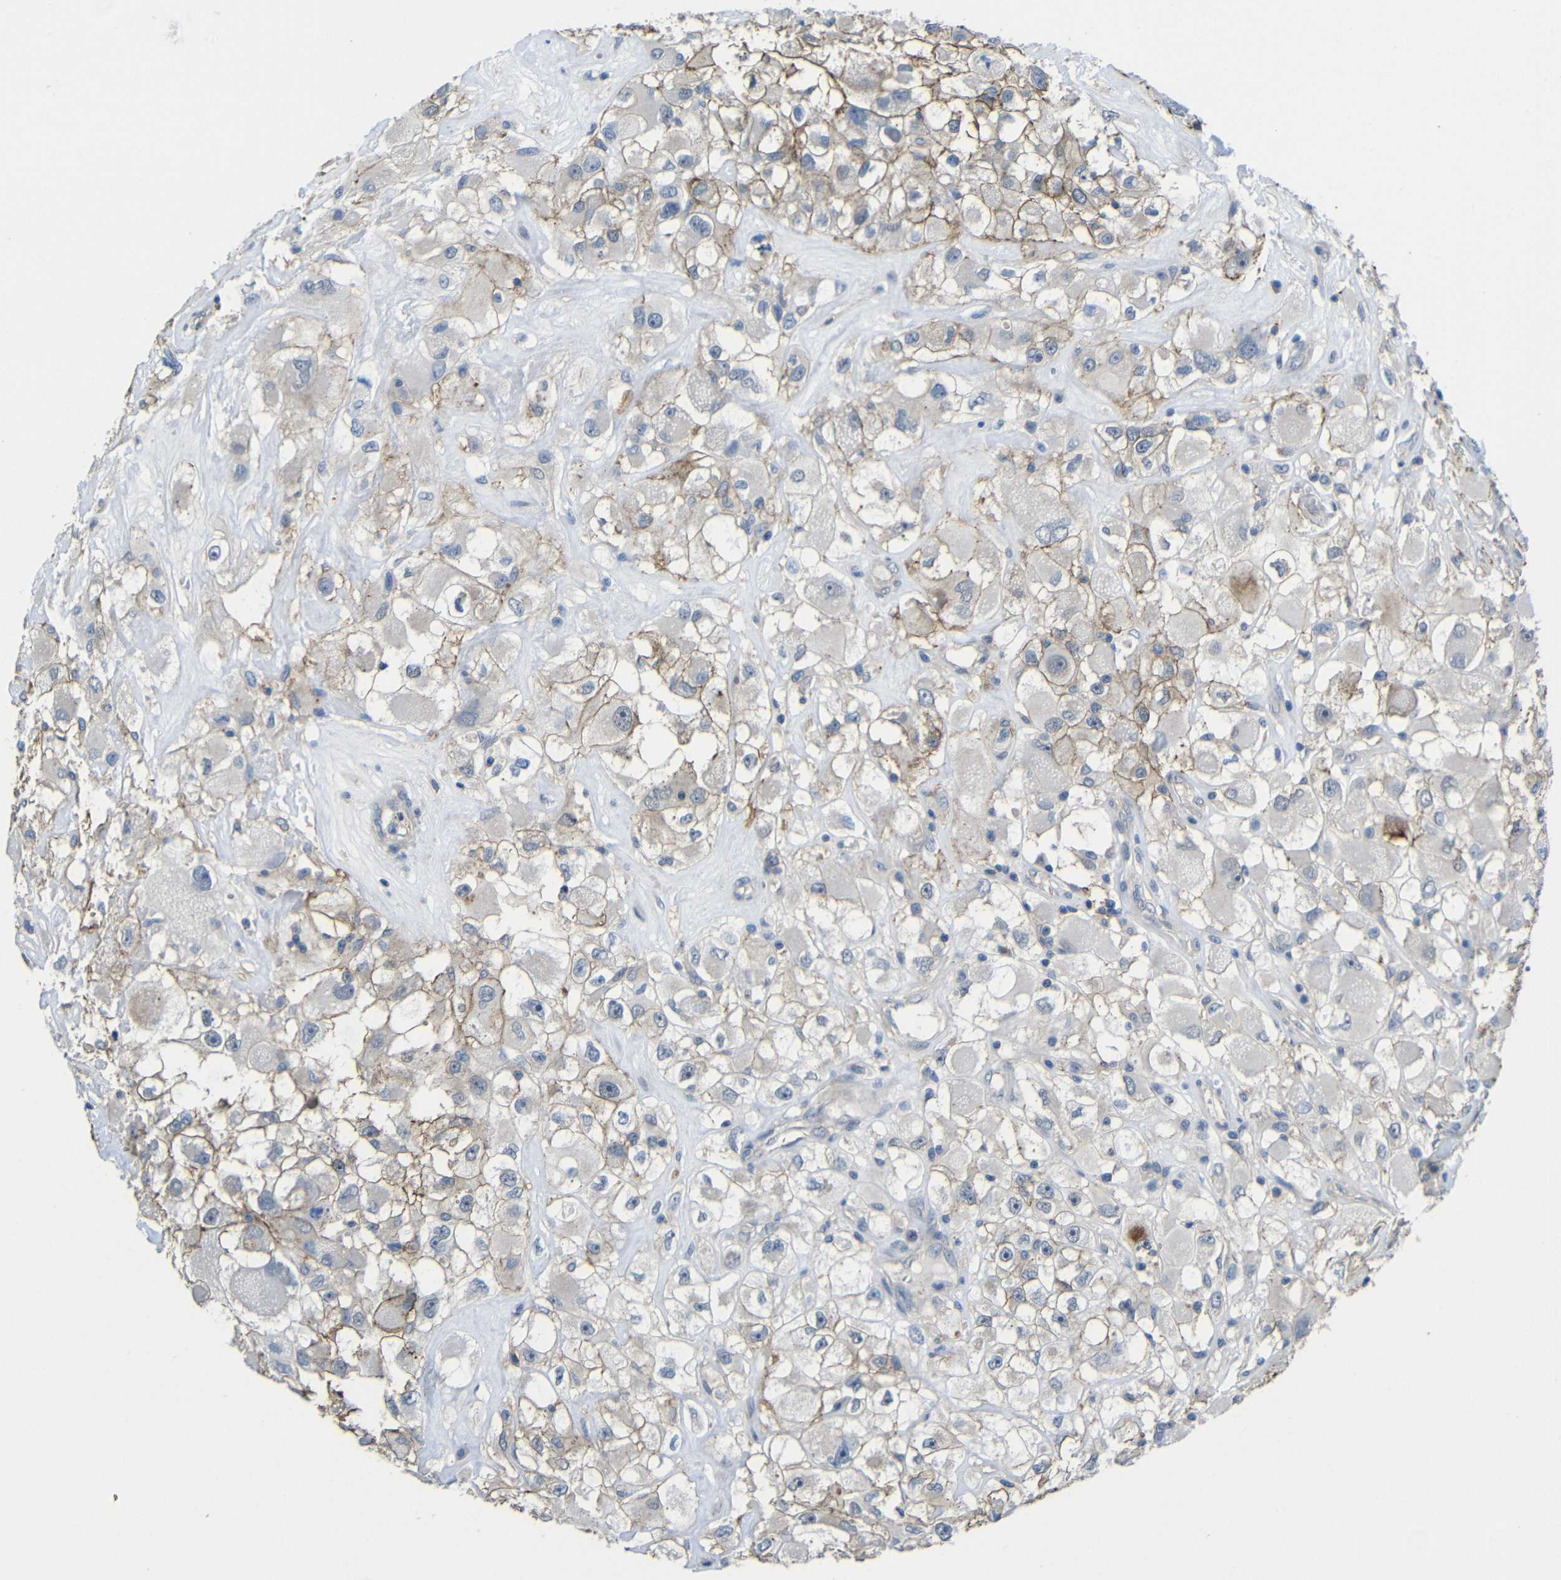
{"staining": {"intensity": "moderate", "quantity": "25%-75%", "location": "cytoplasmic/membranous"}, "tissue": "renal cancer", "cell_type": "Tumor cells", "image_type": "cancer", "snomed": [{"axis": "morphology", "description": "Adenocarcinoma, NOS"}, {"axis": "topography", "description": "Kidney"}], "caption": "A brown stain labels moderate cytoplasmic/membranous positivity of a protein in renal cancer tumor cells. (DAB (3,3'-diaminobenzidine) IHC with brightfield microscopy, high magnification).", "gene": "ZNF90", "patient": {"sex": "female", "age": 52}}